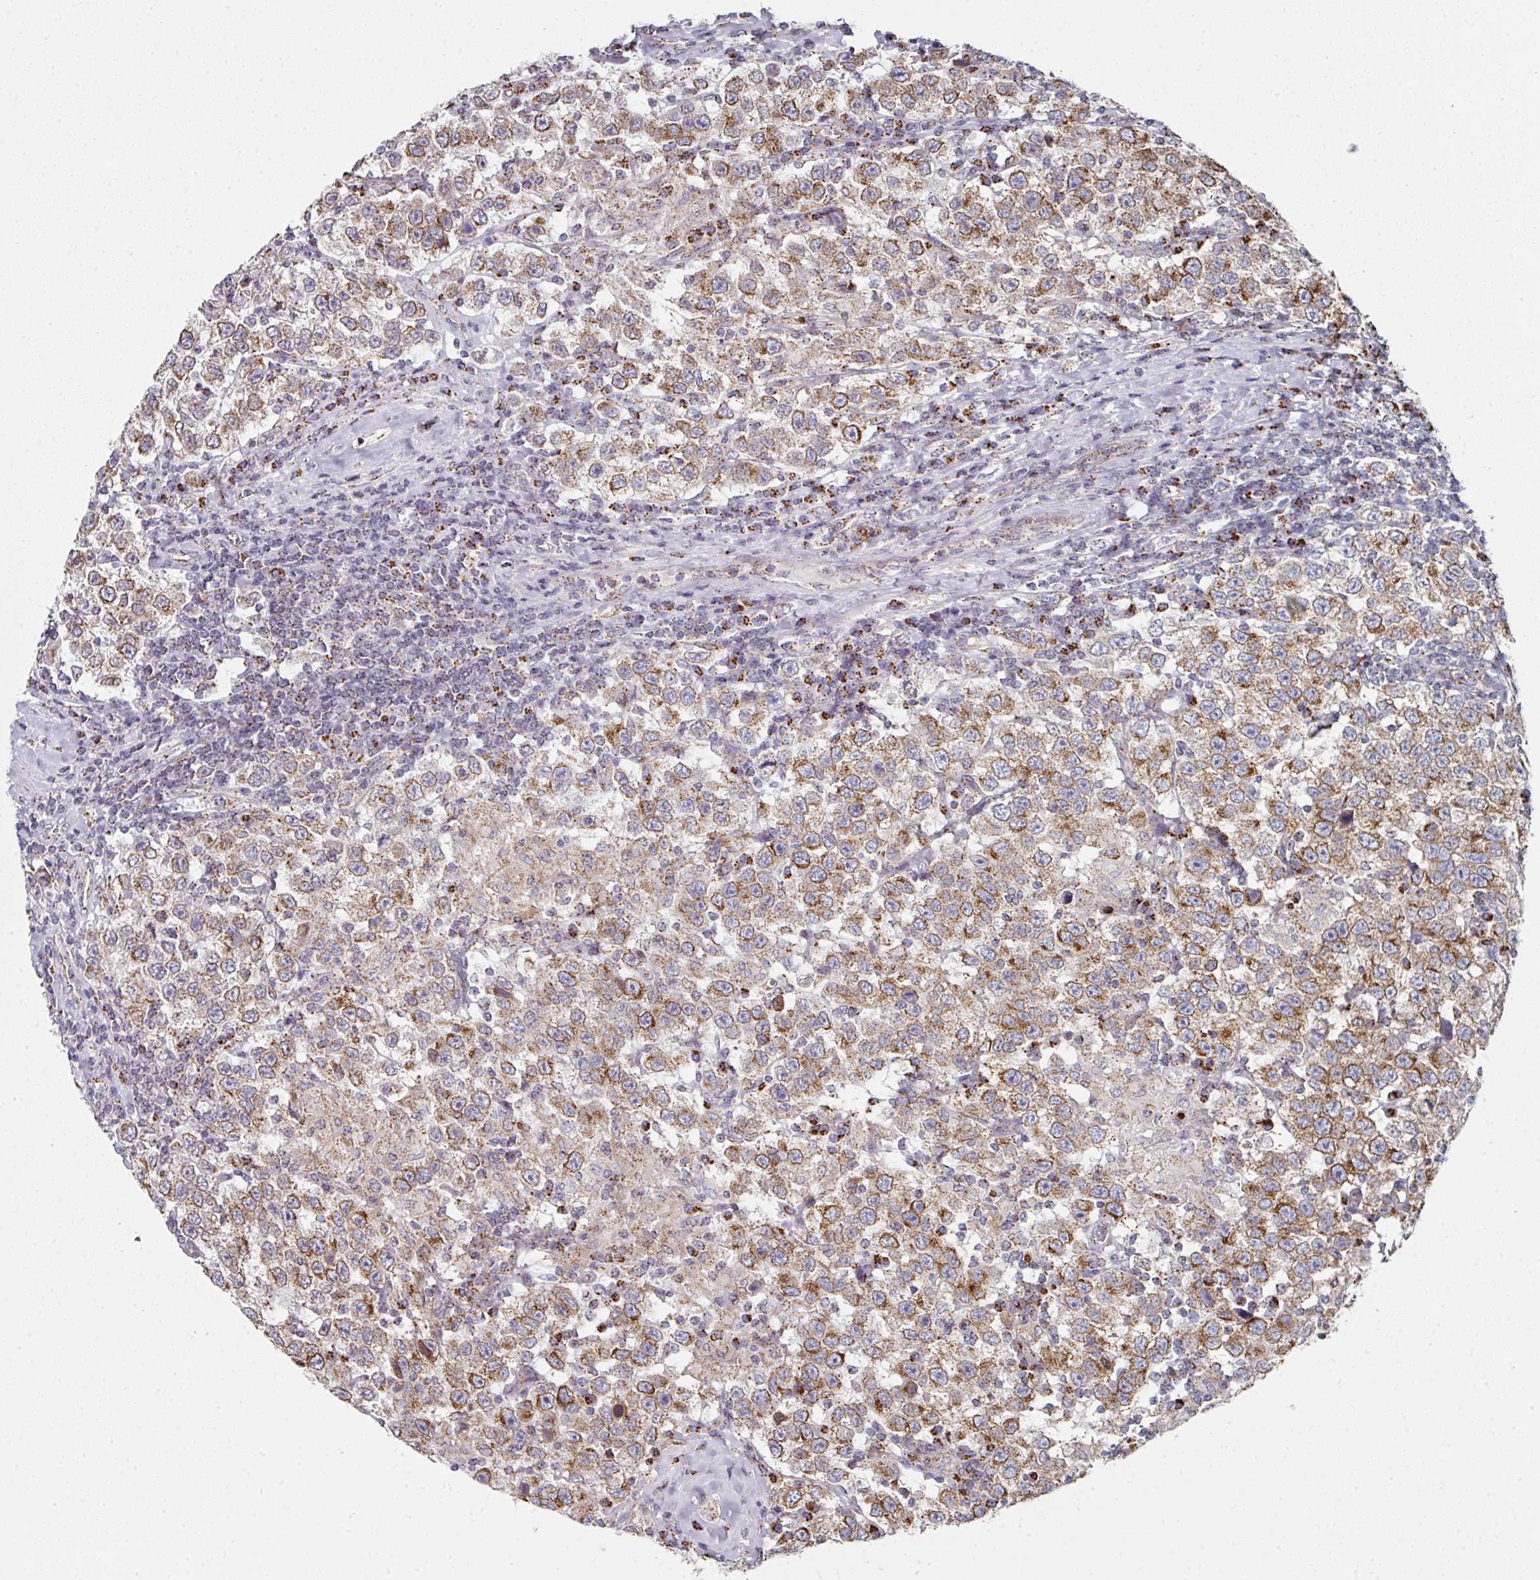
{"staining": {"intensity": "moderate", "quantity": ">75%", "location": "cytoplasmic/membranous"}, "tissue": "testis cancer", "cell_type": "Tumor cells", "image_type": "cancer", "snomed": [{"axis": "morphology", "description": "Seminoma, NOS"}, {"axis": "topography", "description": "Testis"}], "caption": "Moderate cytoplasmic/membranous positivity for a protein is present in about >75% of tumor cells of seminoma (testis) using immunohistochemistry (IHC).", "gene": "CCDC85B", "patient": {"sex": "male", "age": 41}}